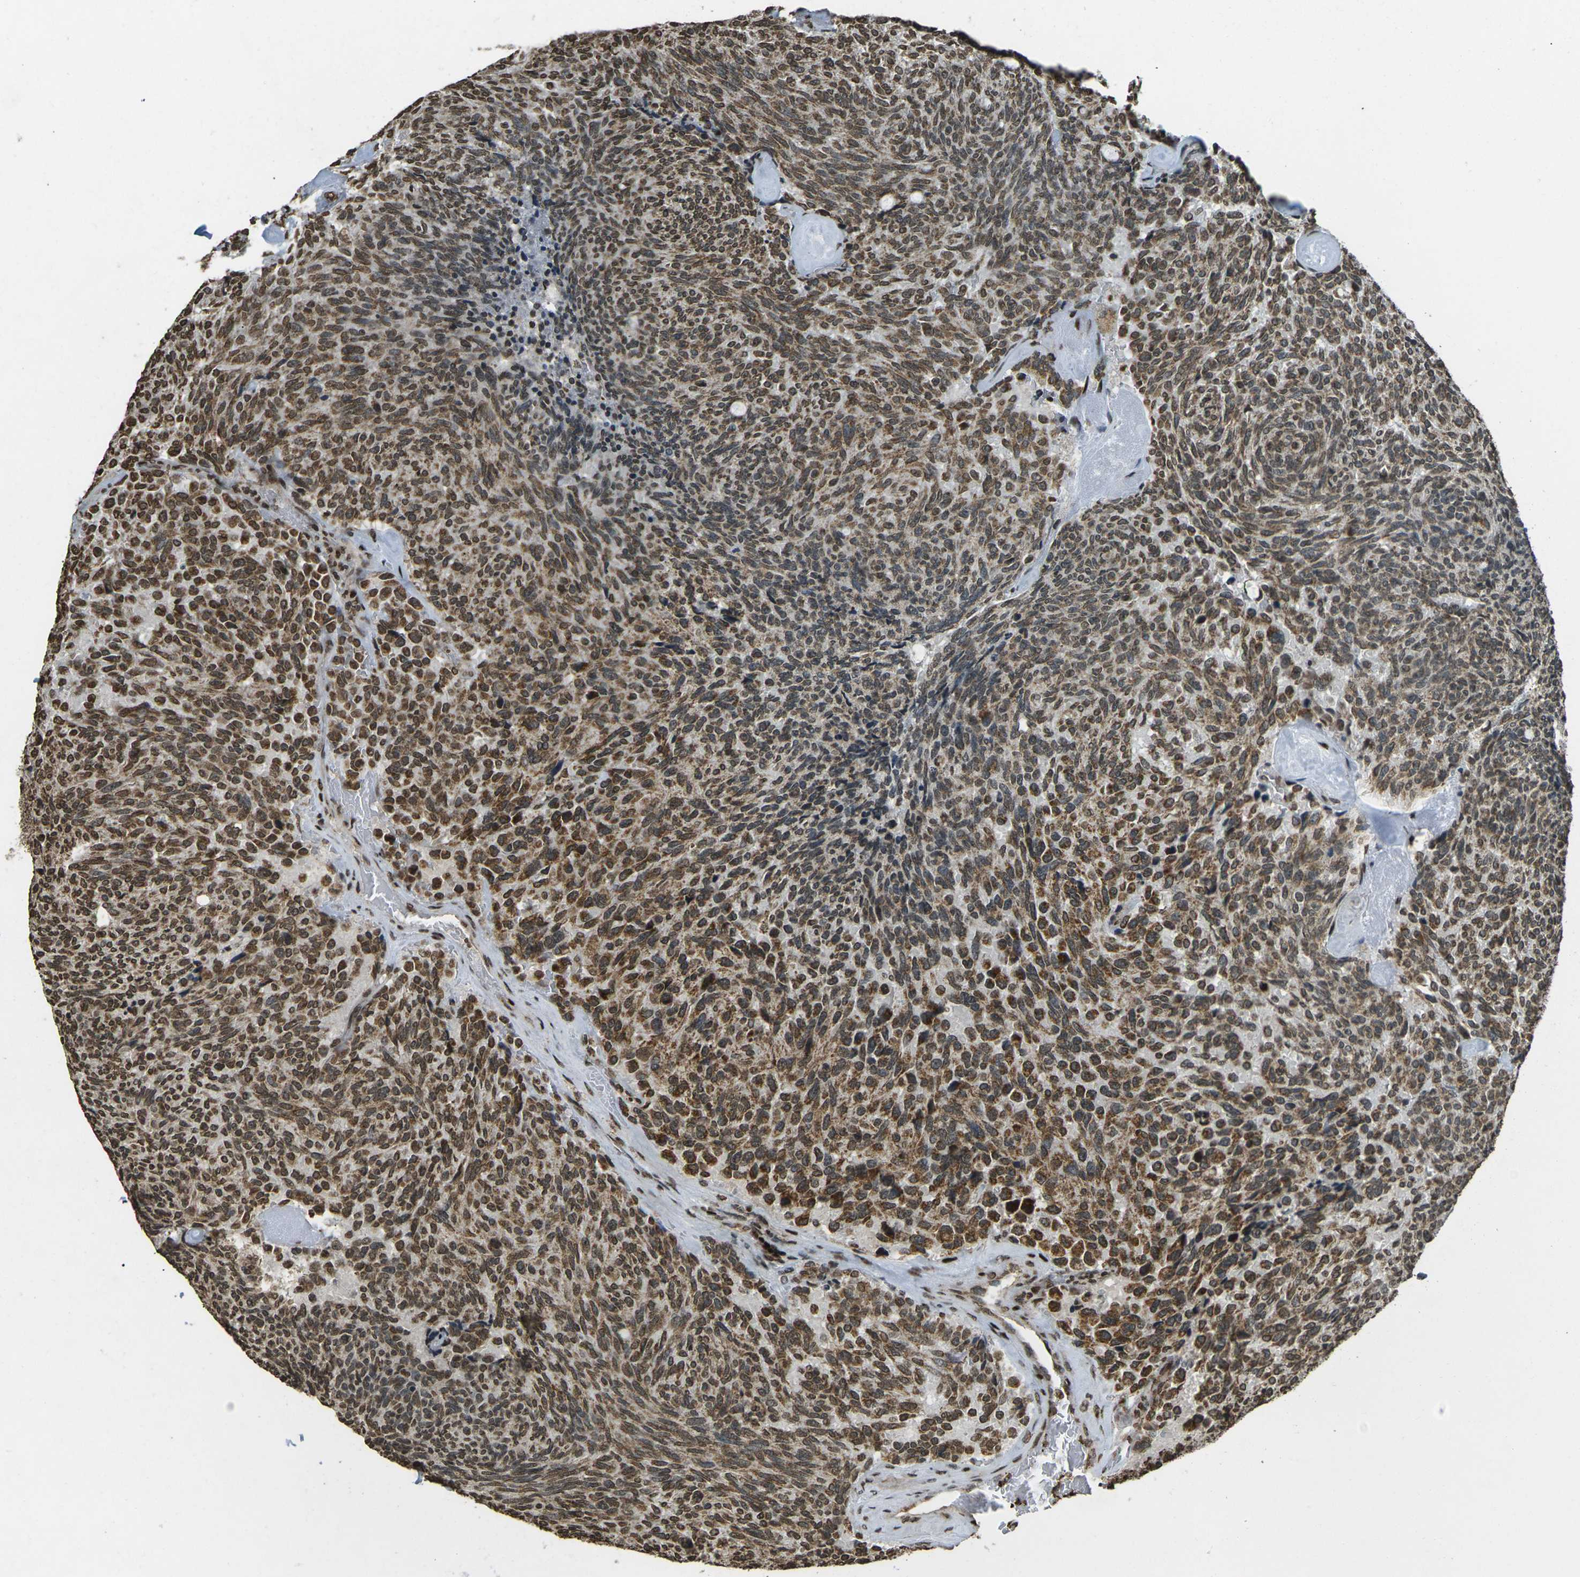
{"staining": {"intensity": "strong", "quantity": ">75%", "location": "cytoplasmic/membranous,nuclear"}, "tissue": "carcinoid", "cell_type": "Tumor cells", "image_type": "cancer", "snomed": [{"axis": "morphology", "description": "Carcinoid, malignant, NOS"}, {"axis": "topography", "description": "Pancreas"}], "caption": "This is a histology image of immunohistochemistry (IHC) staining of carcinoid, which shows strong staining in the cytoplasmic/membranous and nuclear of tumor cells.", "gene": "NEUROG2", "patient": {"sex": "female", "age": 54}}